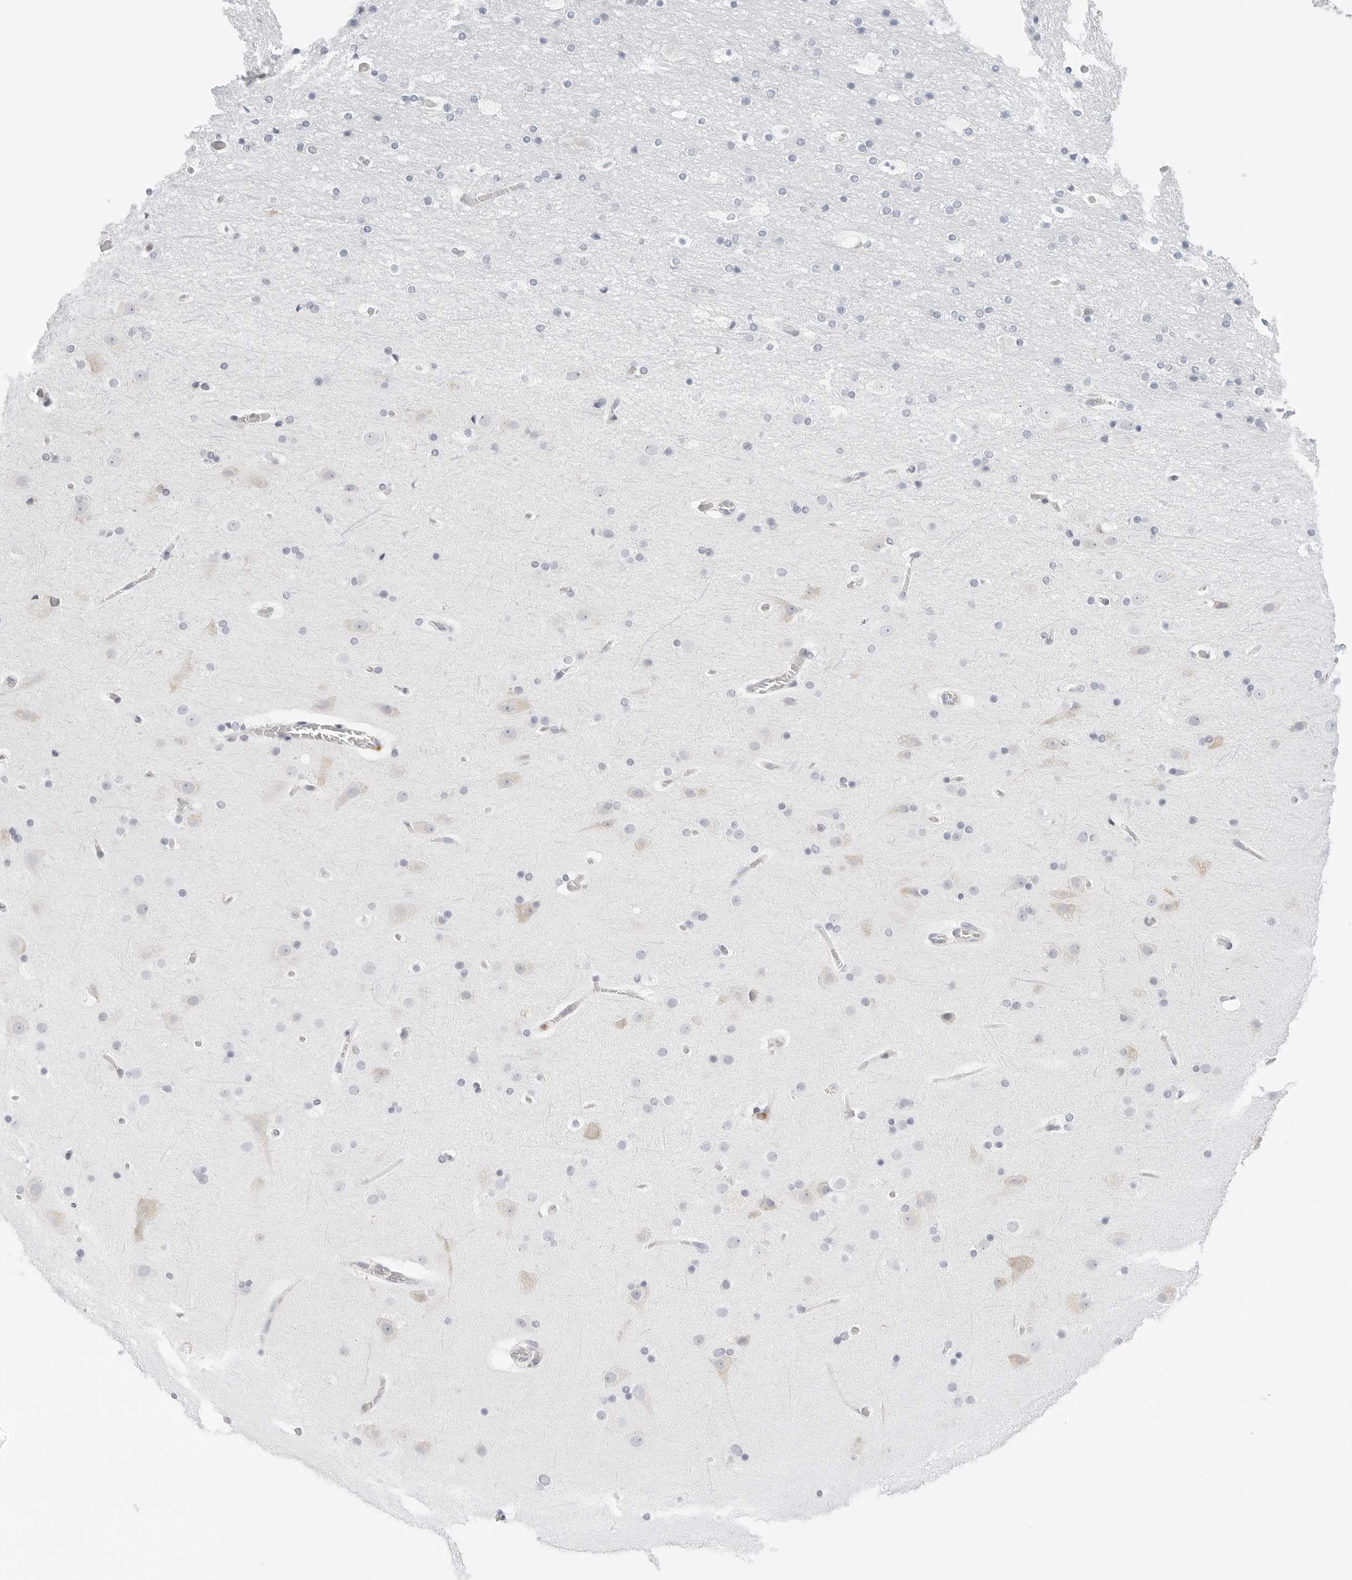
{"staining": {"intensity": "negative", "quantity": "none", "location": "none"}, "tissue": "cerebral cortex", "cell_type": "Endothelial cells", "image_type": "normal", "snomed": [{"axis": "morphology", "description": "Normal tissue, NOS"}, {"axis": "topography", "description": "Cerebral cortex"}], "caption": "Cerebral cortex stained for a protein using immunohistochemistry exhibits no positivity endothelial cells.", "gene": "THEM4", "patient": {"sex": "male", "age": 57}}